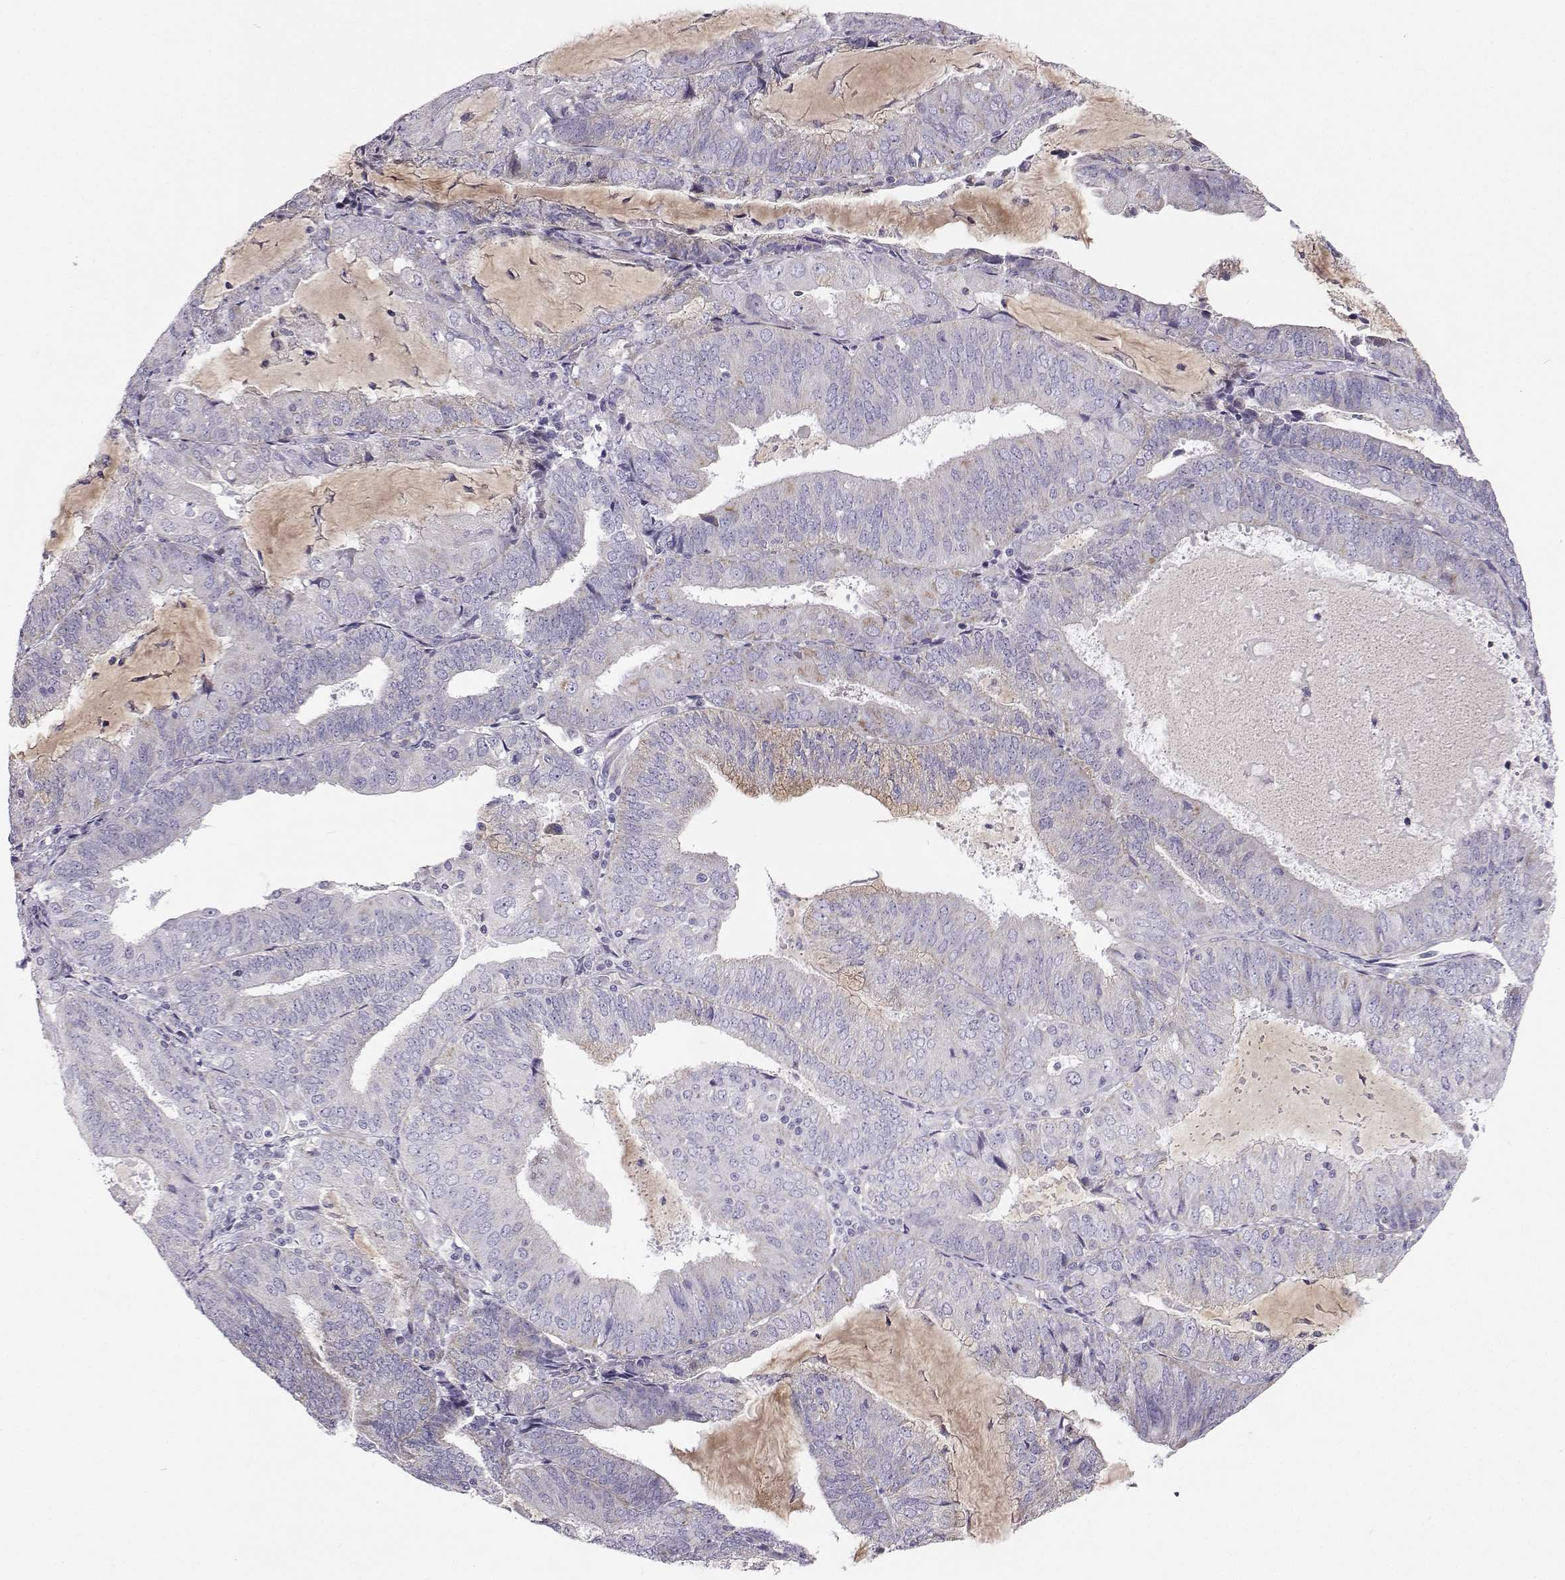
{"staining": {"intensity": "weak", "quantity": "<25%", "location": "cytoplasmic/membranous"}, "tissue": "endometrial cancer", "cell_type": "Tumor cells", "image_type": "cancer", "snomed": [{"axis": "morphology", "description": "Adenocarcinoma, NOS"}, {"axis": "topography", "description": "Endometrium"}], "caption": "Protein analysis of adenocarcinoma (endometrial) displays no significant expression in tumor cells.", "gene": "CLN6", "patient": {"sex": "female", "age": 81}}